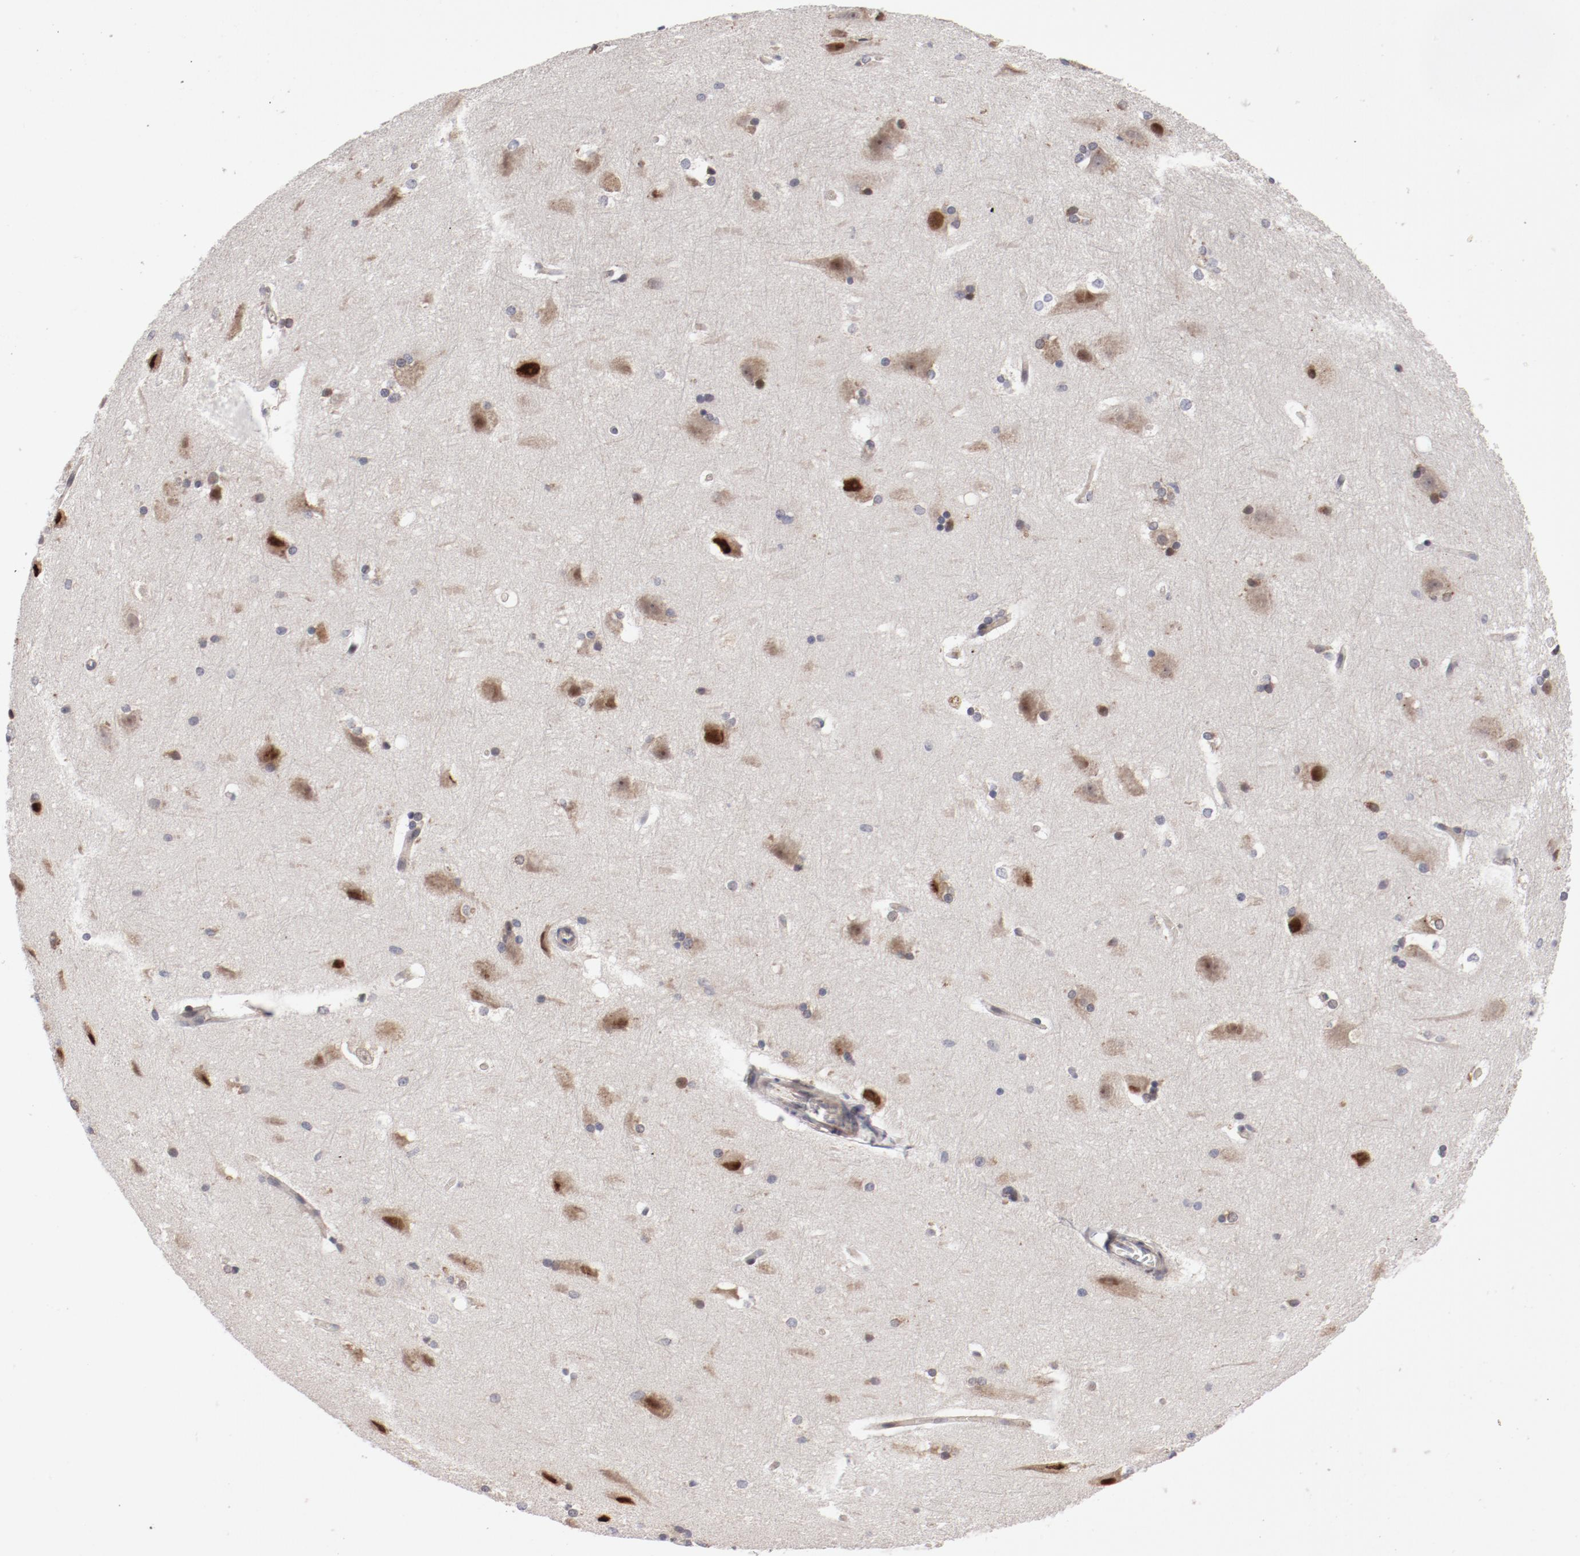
{"staining": {"intensity": "negative", "quantity": "none", "location": "none"}, "tissue": "hippocampus", "cell_type": "Glial cells", "image_type": "normal", "snomed": [{"axis": "morphology", "description": "Normal tissue, NOS"}, {"axis": "topography", "description": "Hippocampus"}], "caption": "A micrograph of human hippocampus is negative for staining in glial cells. (Immunohistochemistry (ihc), brightfield microscopy, high magnification).", "gene": "RPL12", "patient": {"sex": "female", "age": 19}}